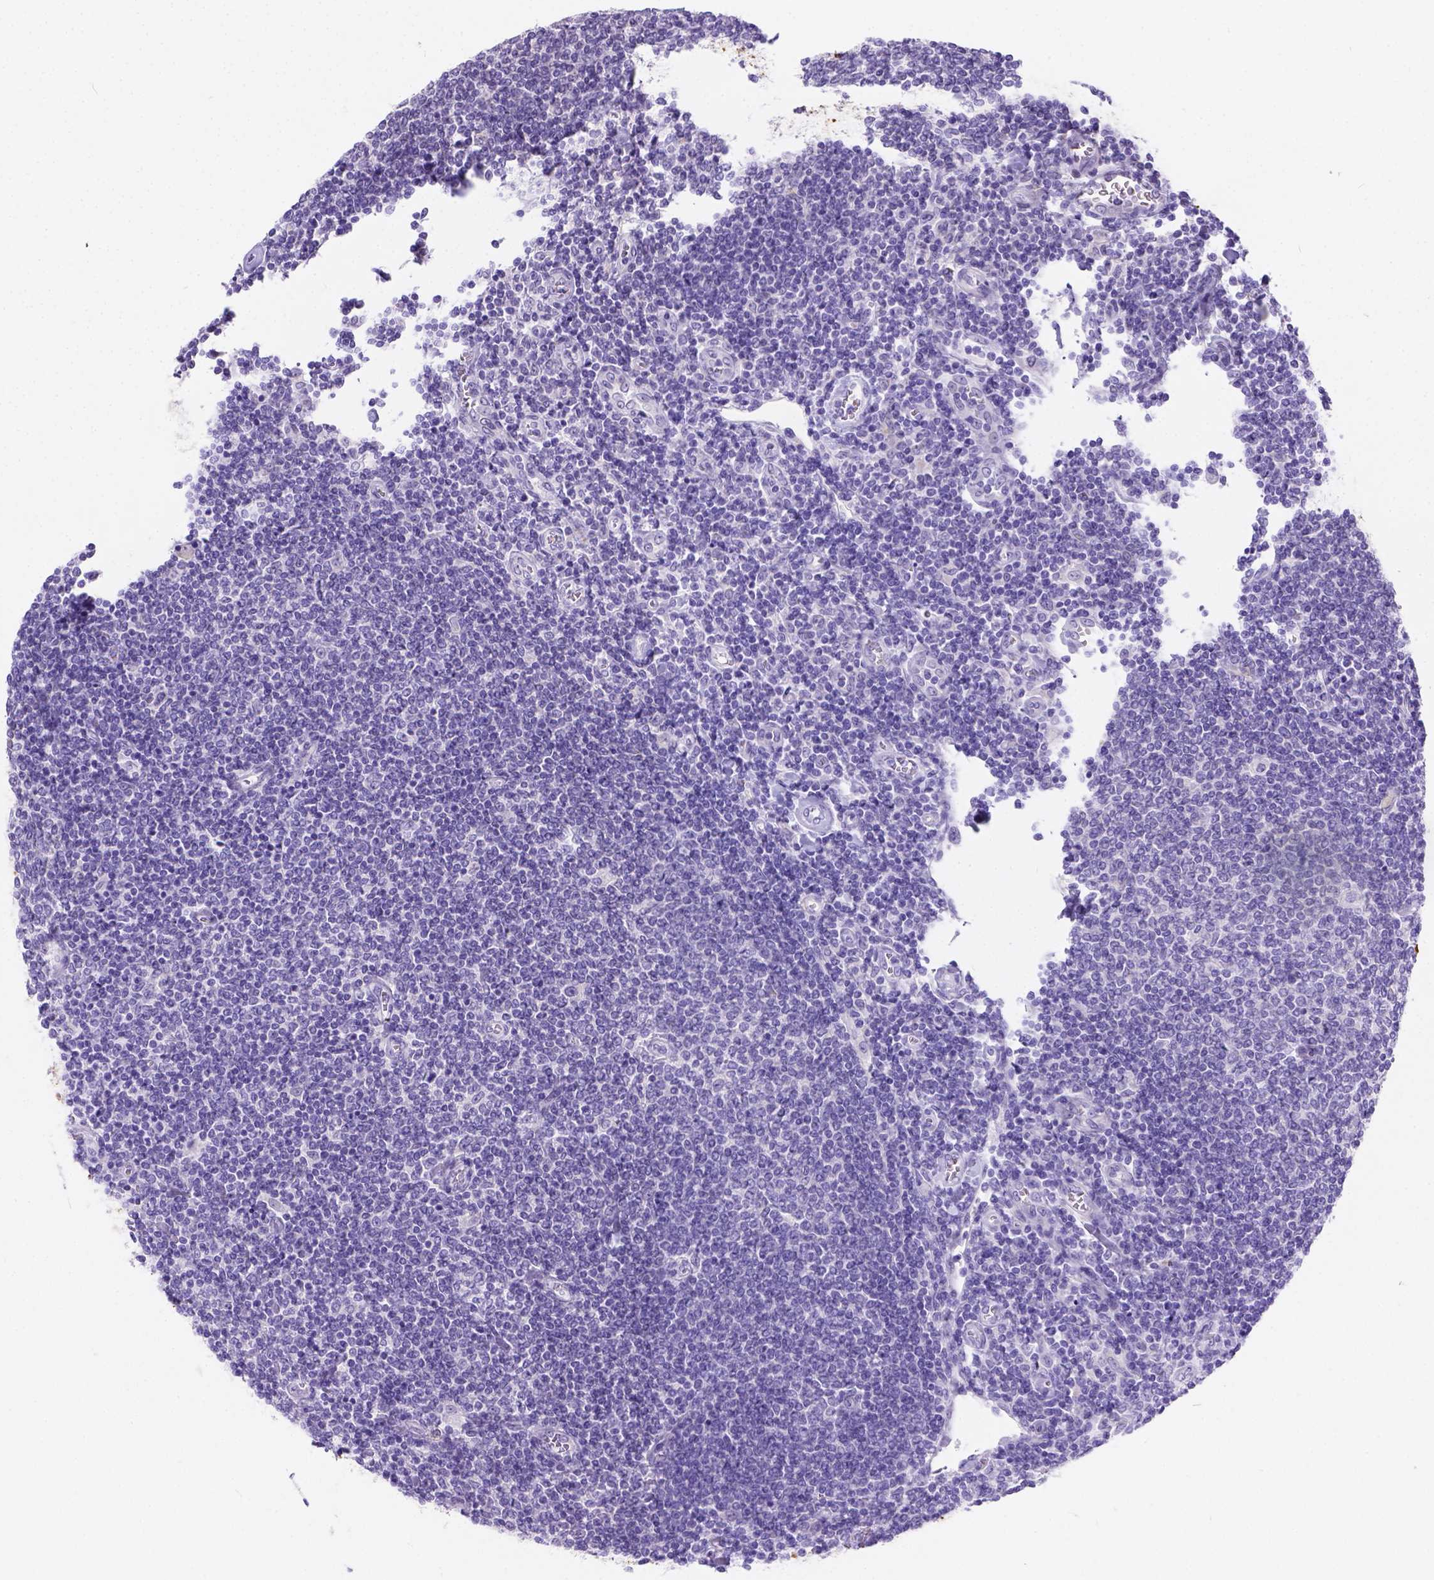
{"staining": {"intensity": "negative", "quantity": "none", "location": "none"}, "tissue": "lymphoma", "cell_type": "Tumor cells", "image_type": "cancer", "snomed": [{"axis": "morphology", "description": "Malignant lymphoma, non-Hodgkin's type, Low grade"}, {"axis": "topography", "description": "Lymph node"}], "caption": "This histopathology image is of lymphoma stained with IHC to label a protein in brown with the nuclei are counter-stained blue. There is no staining in tumor cells.", "gene": "PHF7", "patient": {"sex": "male", "age": 52}}